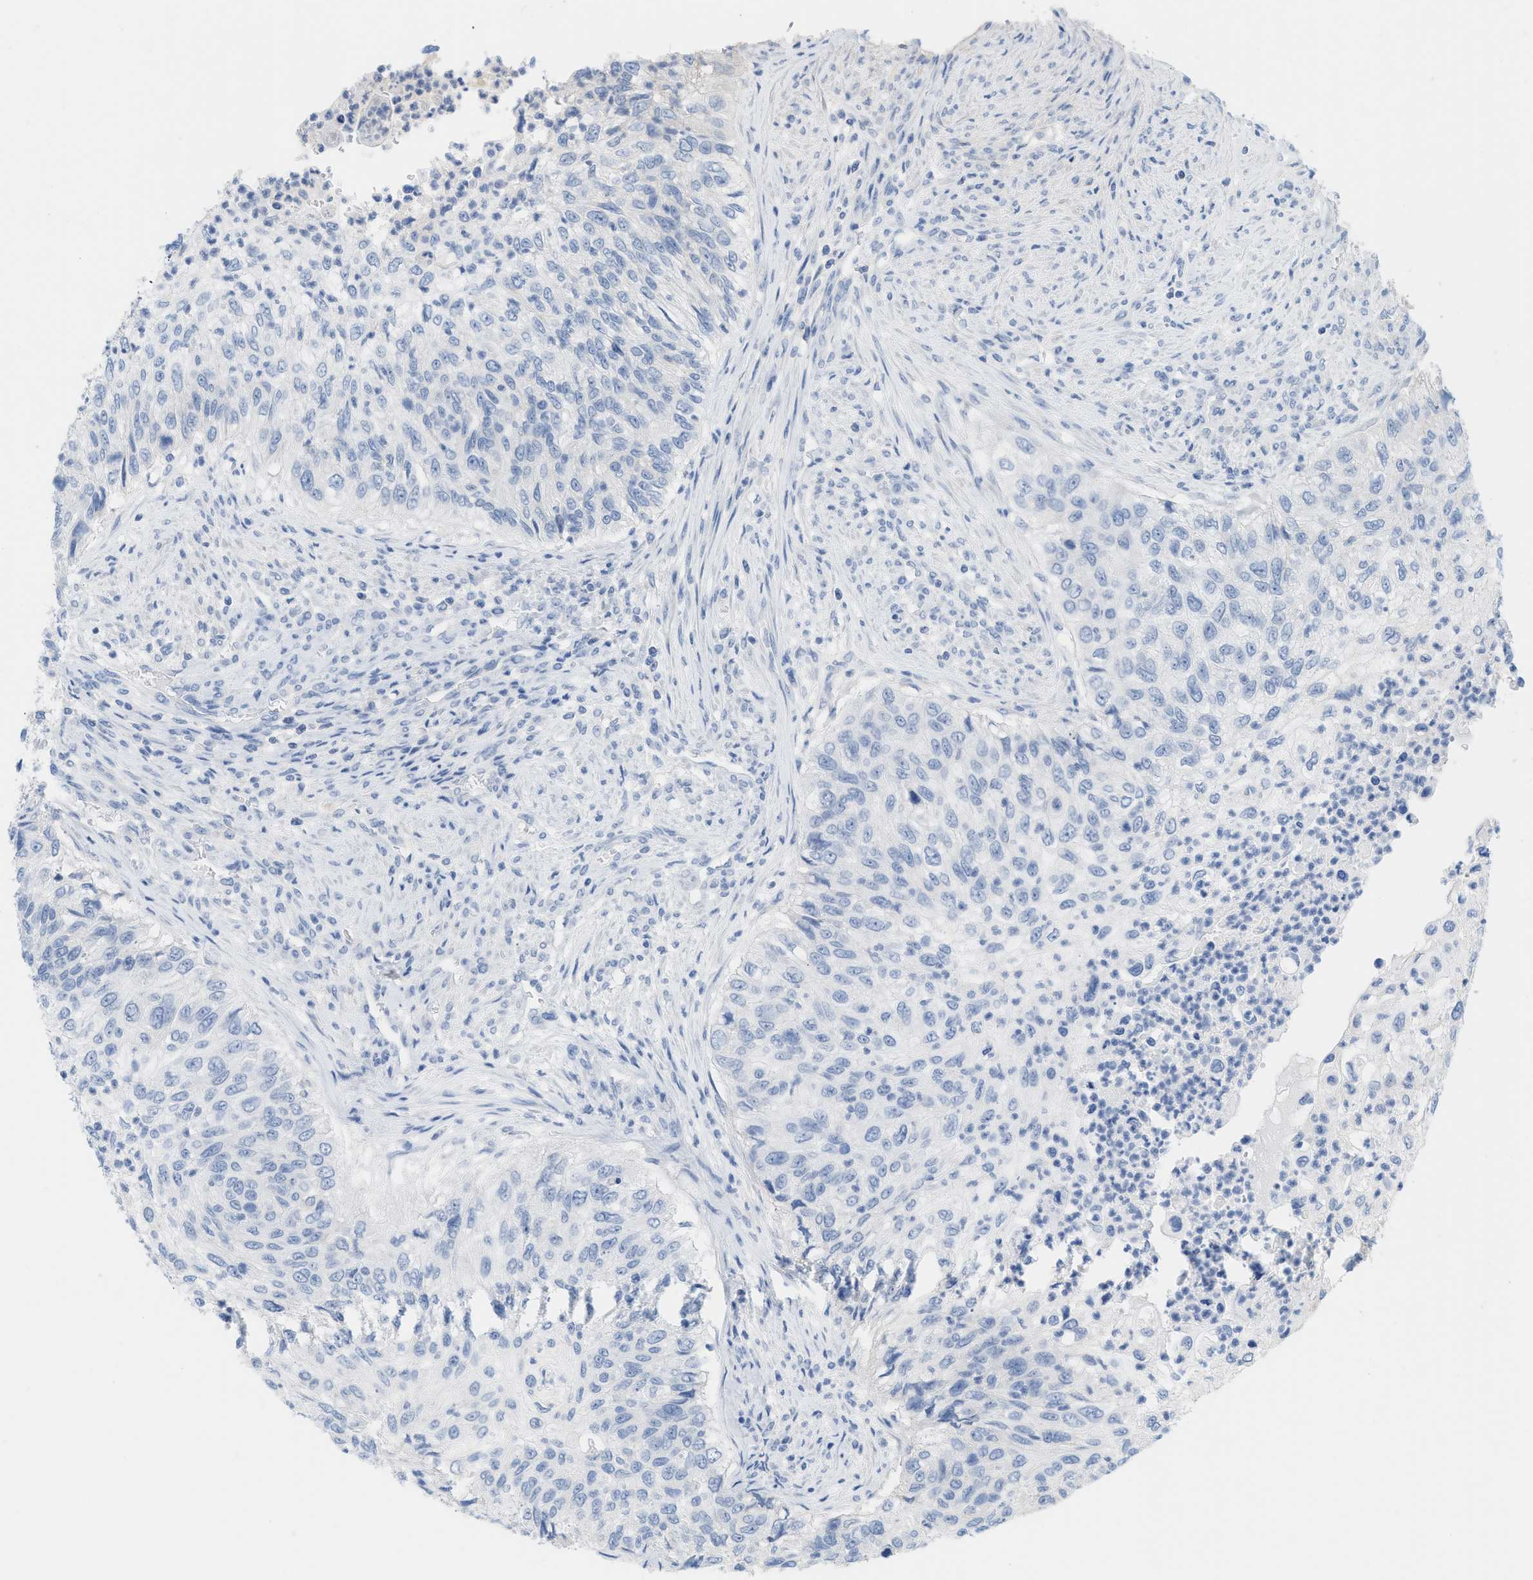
{"staining": {"intensity": "negative", "quantity": "none", "location": "none"}, "tissue": "urothelial cancer", "cell_type": "Tumor cells", "image_type": "cancer", "snomed": [{"axis": "morphology", "description": "Urothelial carcinoma, High grade"}, {"axis": "topography", "description": "Urinary bladder"}], "caption": "Tumor cells show no significant protein positivity in urothelial carcinoma (high-grade).", "gene": "PAPPA", "patient": {"sex": "female", "age": 60}}